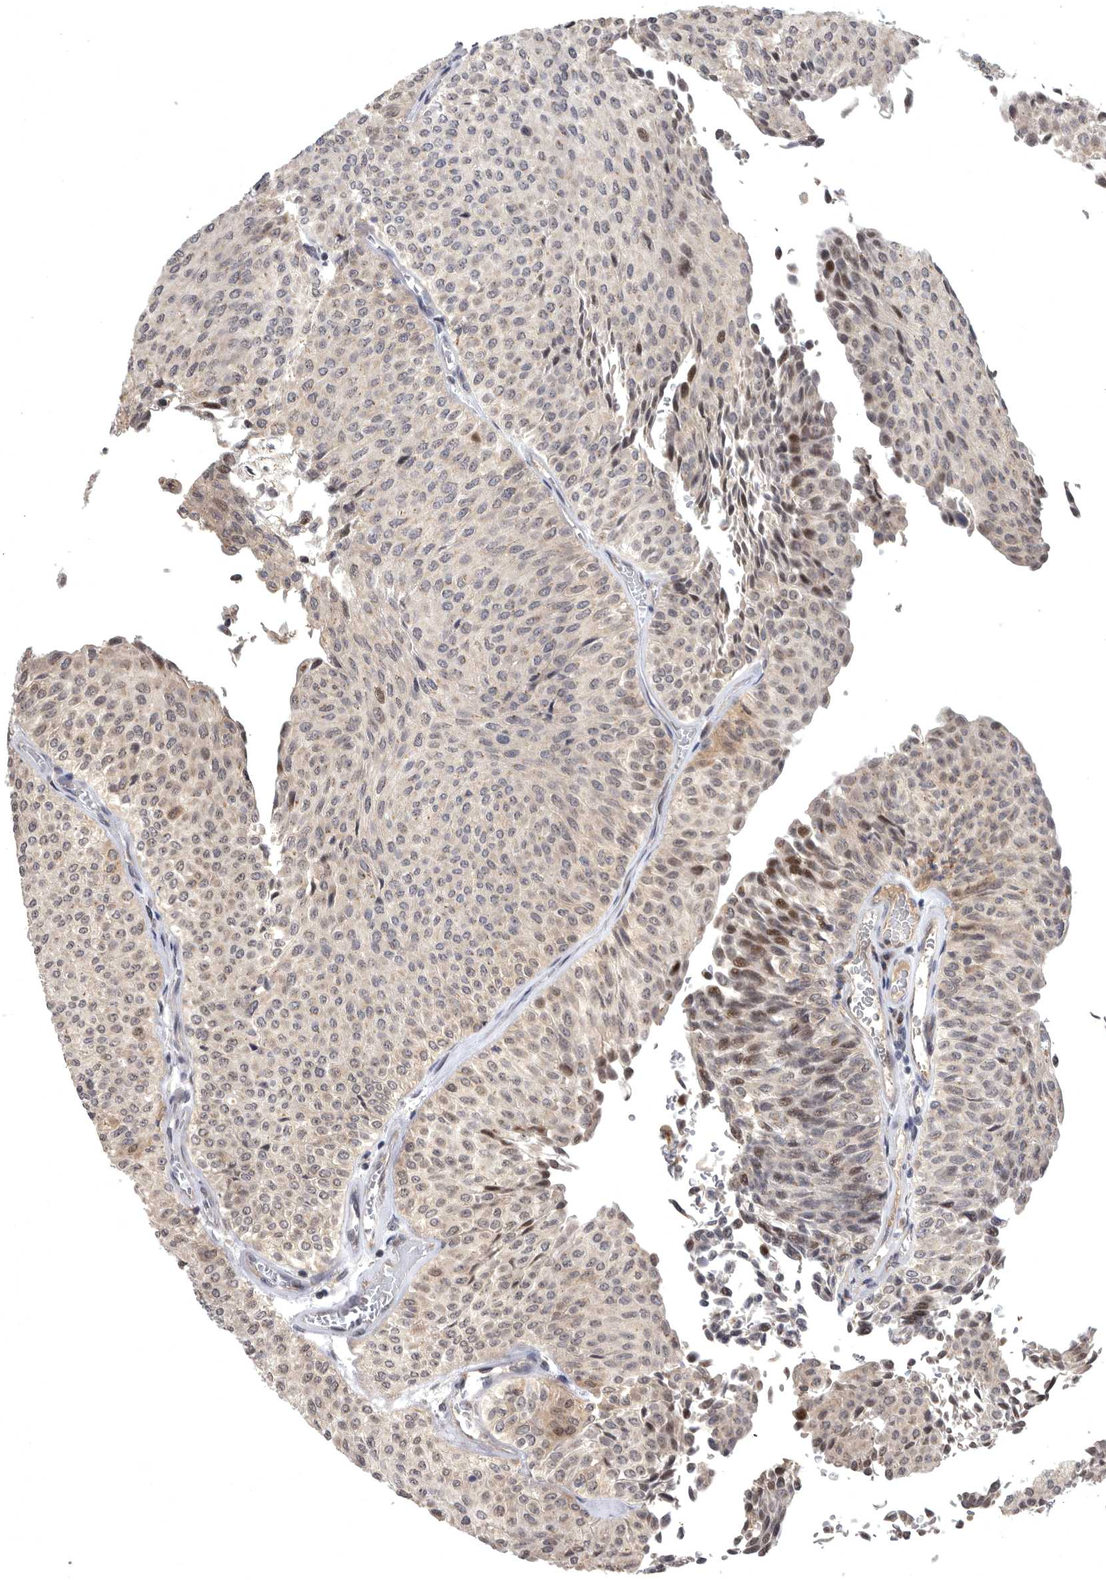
{"staining": {"intensity": "moderate", "quantity": "<25%", "location": "nuclear"}, "tissue": "urothelial cancer", "cell_type": "Tumor cells", "image_type": "cancer", "snomed": [{"axis": "morphology", "description": "Urothelial carcinoma, Low grade"}, {"axis": "topography", "description": "Urinary bladder"}], "caption": "Immunohistochemical staining of human low-grade urothelial carcinoma exhibits low levels of moderate nuclear expression in approximately <25% of tumor cells.", "gene": "MAN2A1", "patient": {"sex": "male", "age": 78}}